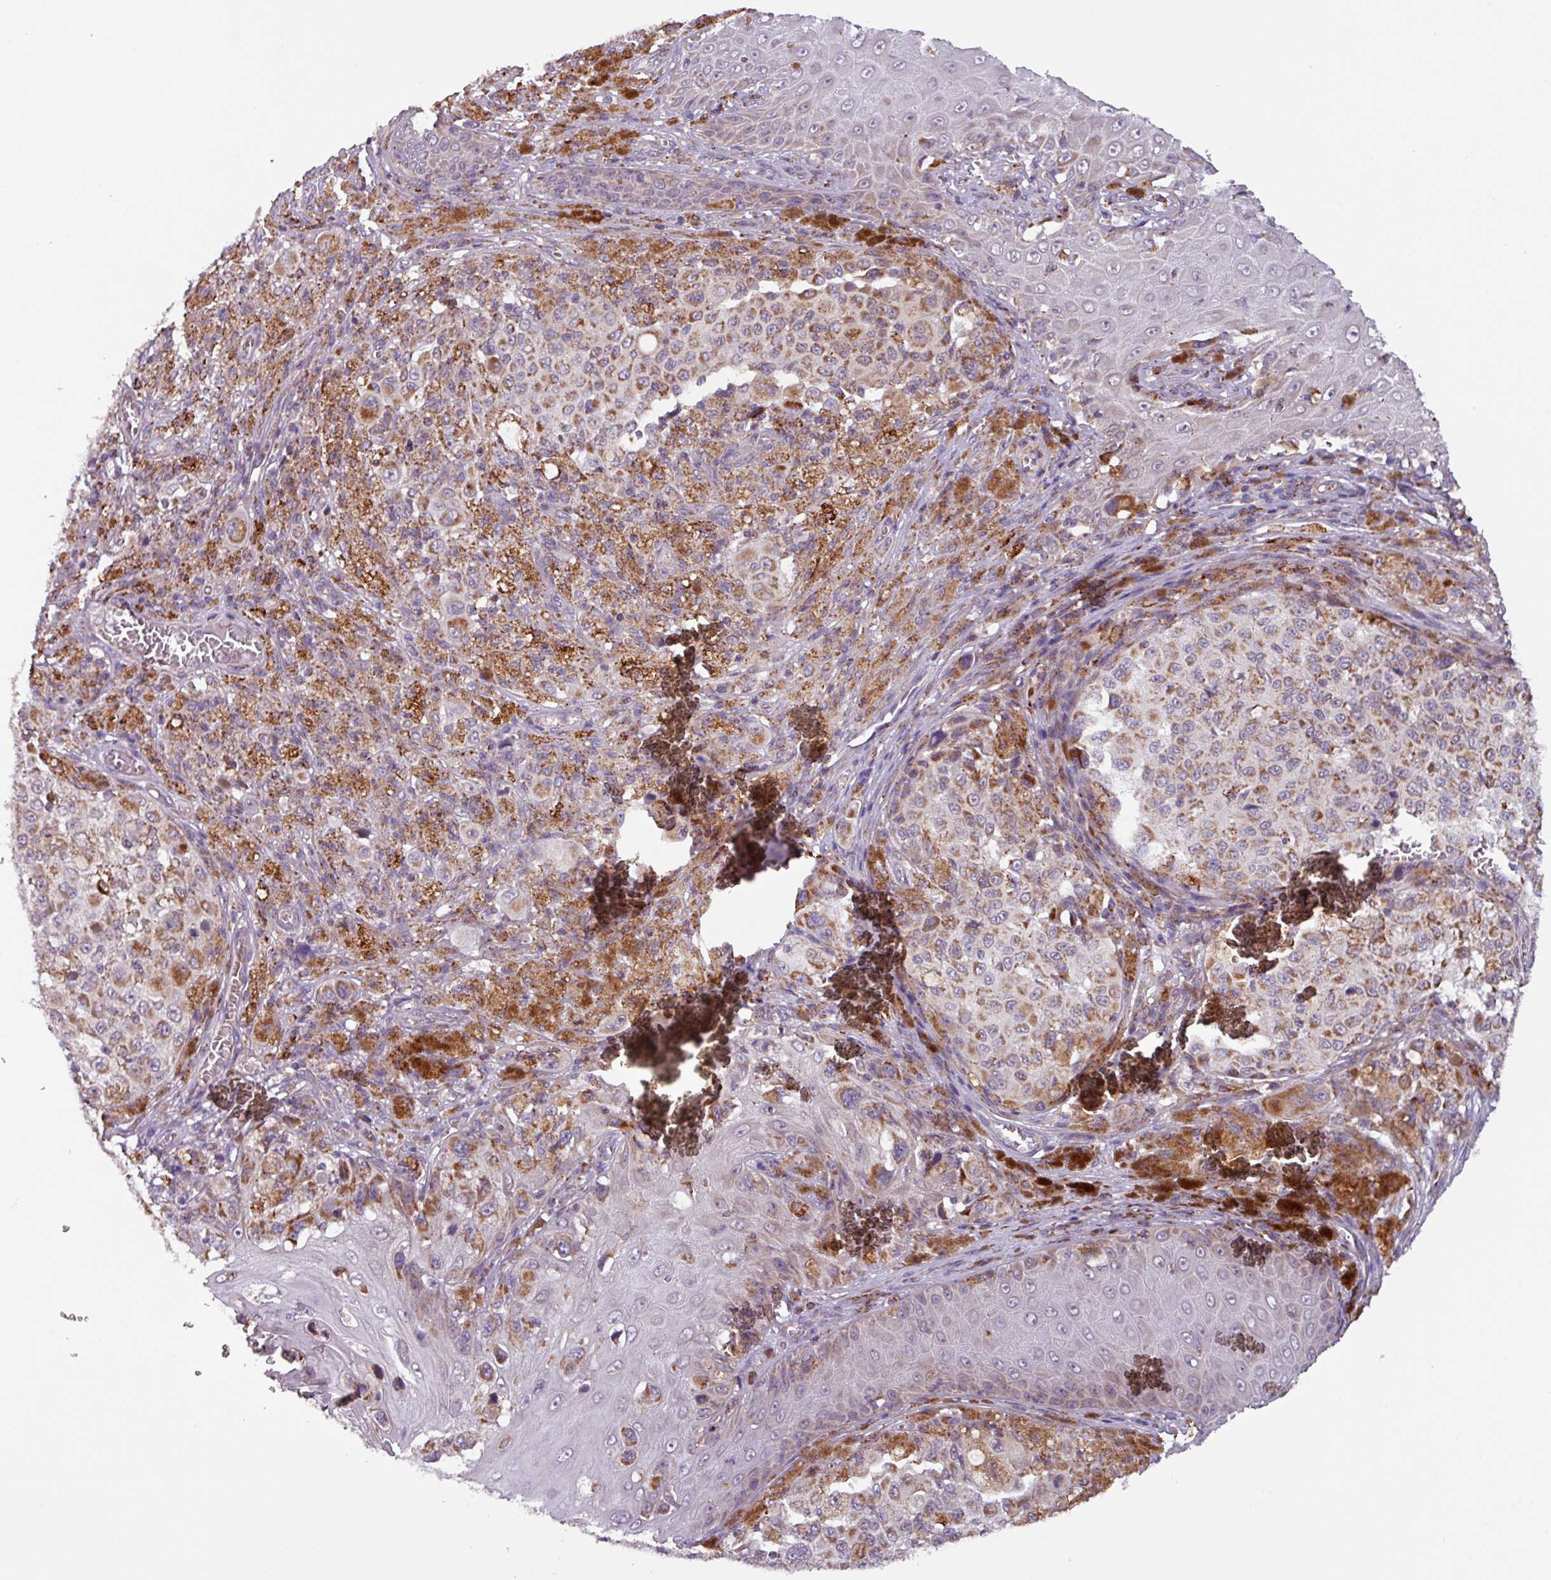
{"staining": {"intensity": "moderate", "quantity": ">75%", "location": "cytoplasmic/membranous"}, "tissue": "melanoma", "cell_type": "Tumor cells", "image_type": "cancer", "snomed": [{"axis": "morphology", "description": "Malignant melanoma, NOS"}, {"axis": "topography", "description": "Skin"}], "caption": "An immunohistochemistry image of tumor tissue is shown. Protein staining in brown highlights moderate cytoplasmic/membranous positivity in malignant melanoma within tumor cells.", "gene": "AKIRIN1", "patient": {"sex": "female", "age": 63}}